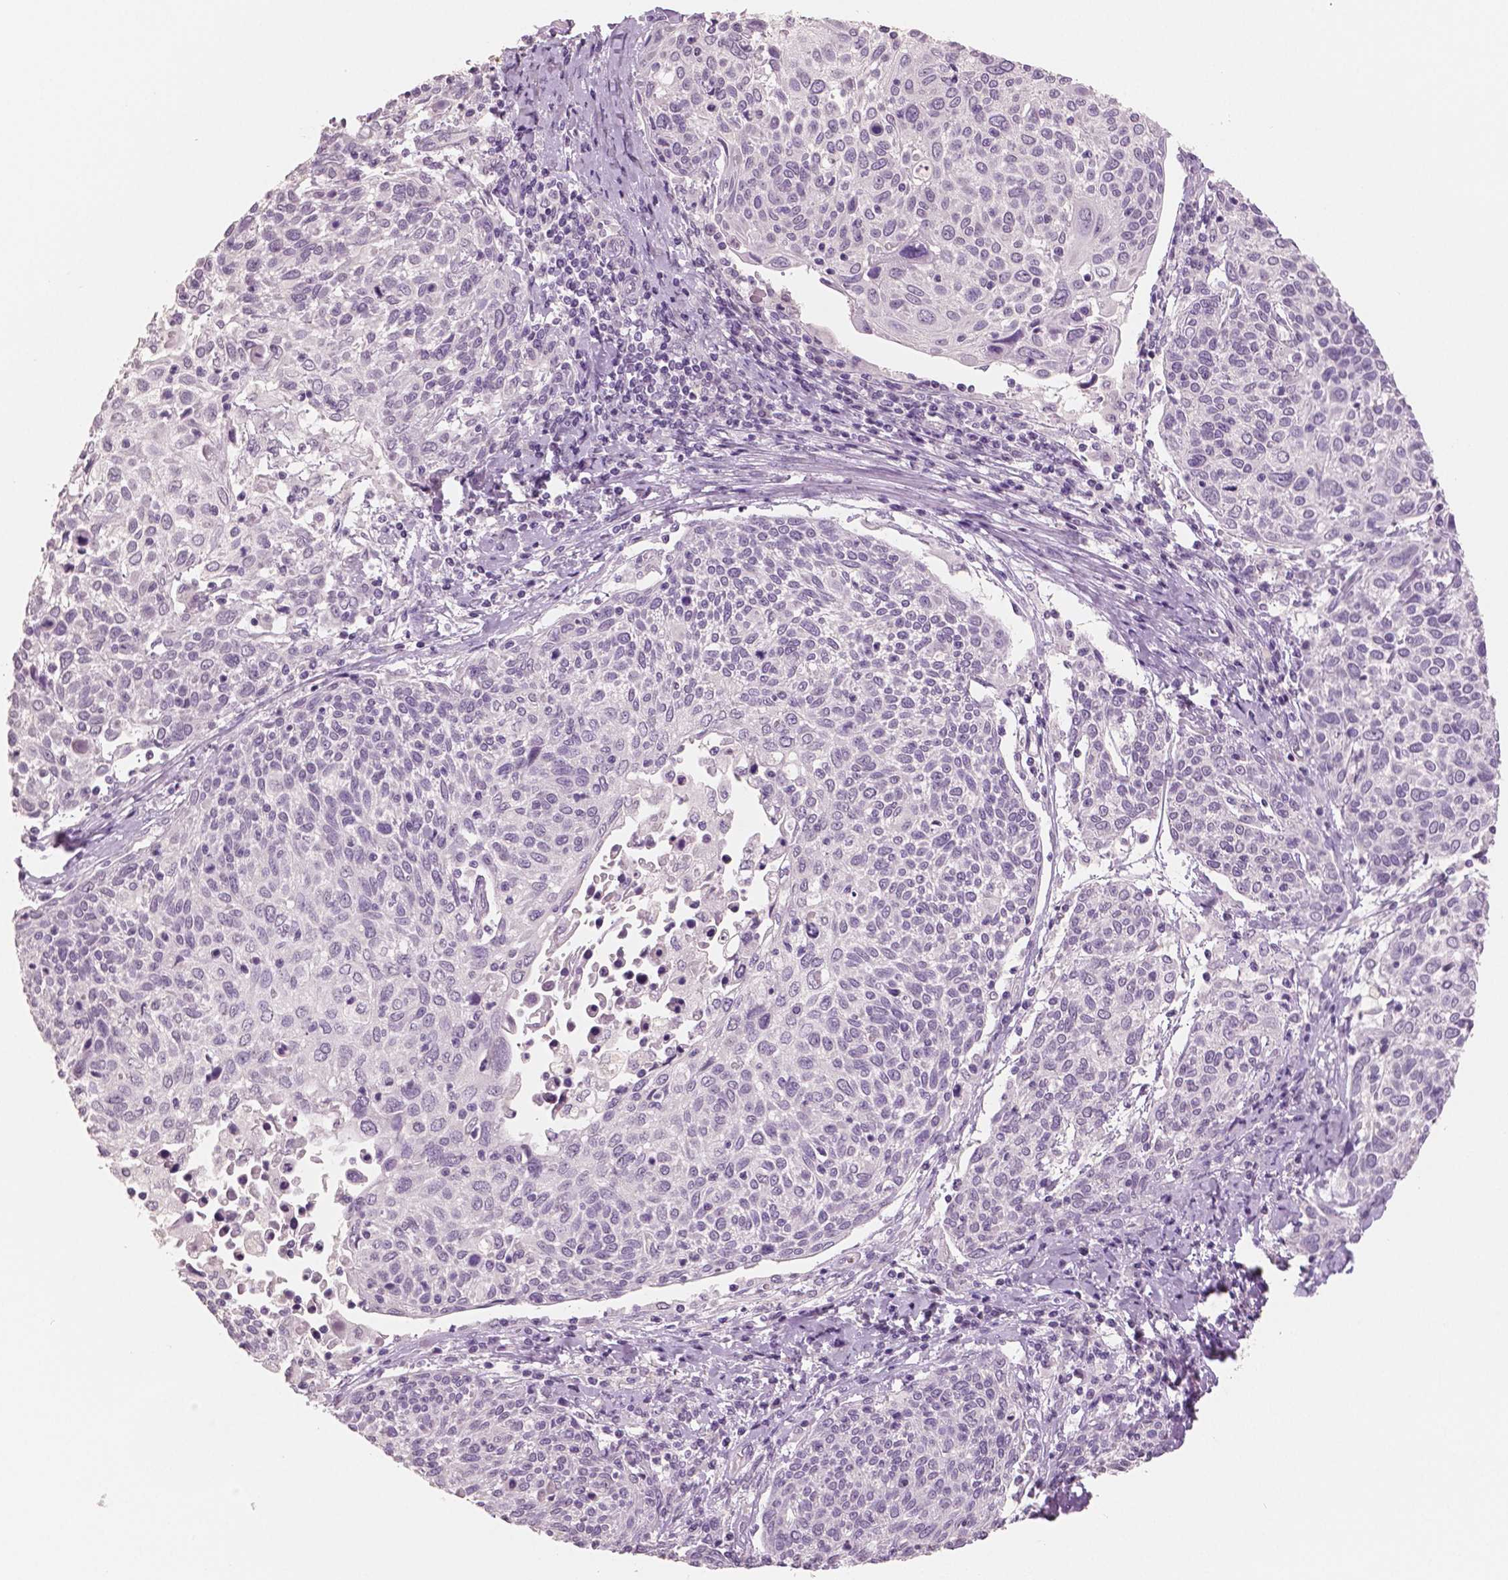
{"staining": {"intensity": "negative", "quantity": "none", "location": "none"}, "tissue": "cervical cancer", "cell_type": "Tumor cells", "image_type": "cancer", "snomed": [{"axis": "morphology", "description": "Squamous cell carcinoma, NOS"}, {"axis": "topography", "description": "Cervix"}], "caption": "The immunohistochemistry image has no significant expression in tumor cells of cervical squamous cell carcinoma tissue.", "gene": "NECAB2", "patient": {"sex": "female", "age": 61}}